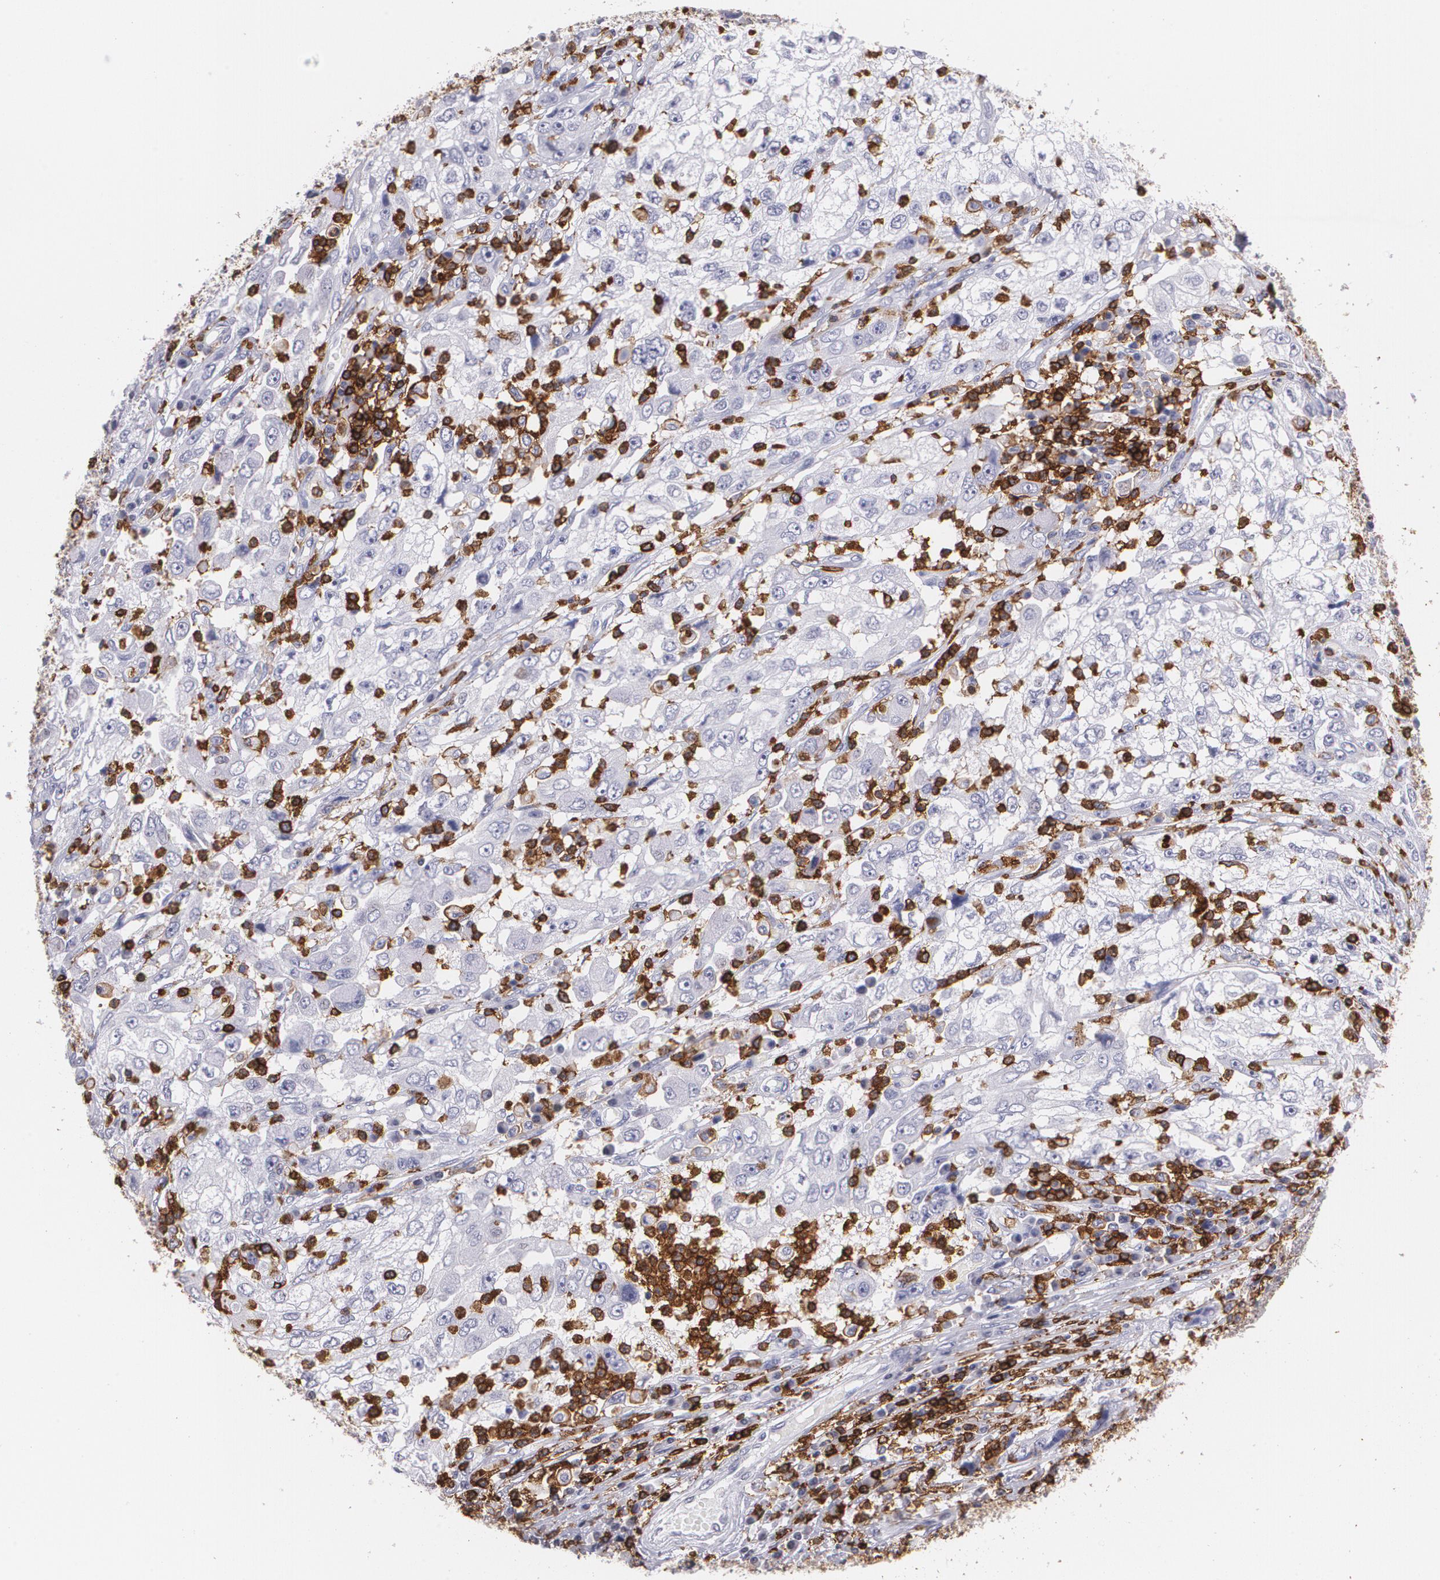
{"staining": {"intensity": "negative", "quantity": "none", "location": "none"}, "tissue": "cervical cancer", "cell_type": "Tumor cells", "image_type": "cancer", "snomed": [{"axis": "morphology", "description": "Squamous cell carcinoma, NOS"}, {"axis": "topography", "description": "Cervix"}], "caption": "An IHC photomicrograph of cervical cancer (squamous cell carcinoma) is shown. There is no staining in tumor cells of cervical cancer (squamous cell carcinoma).", "gene": "PTPRC", "patient": {"sex": "female", "age": 36}}